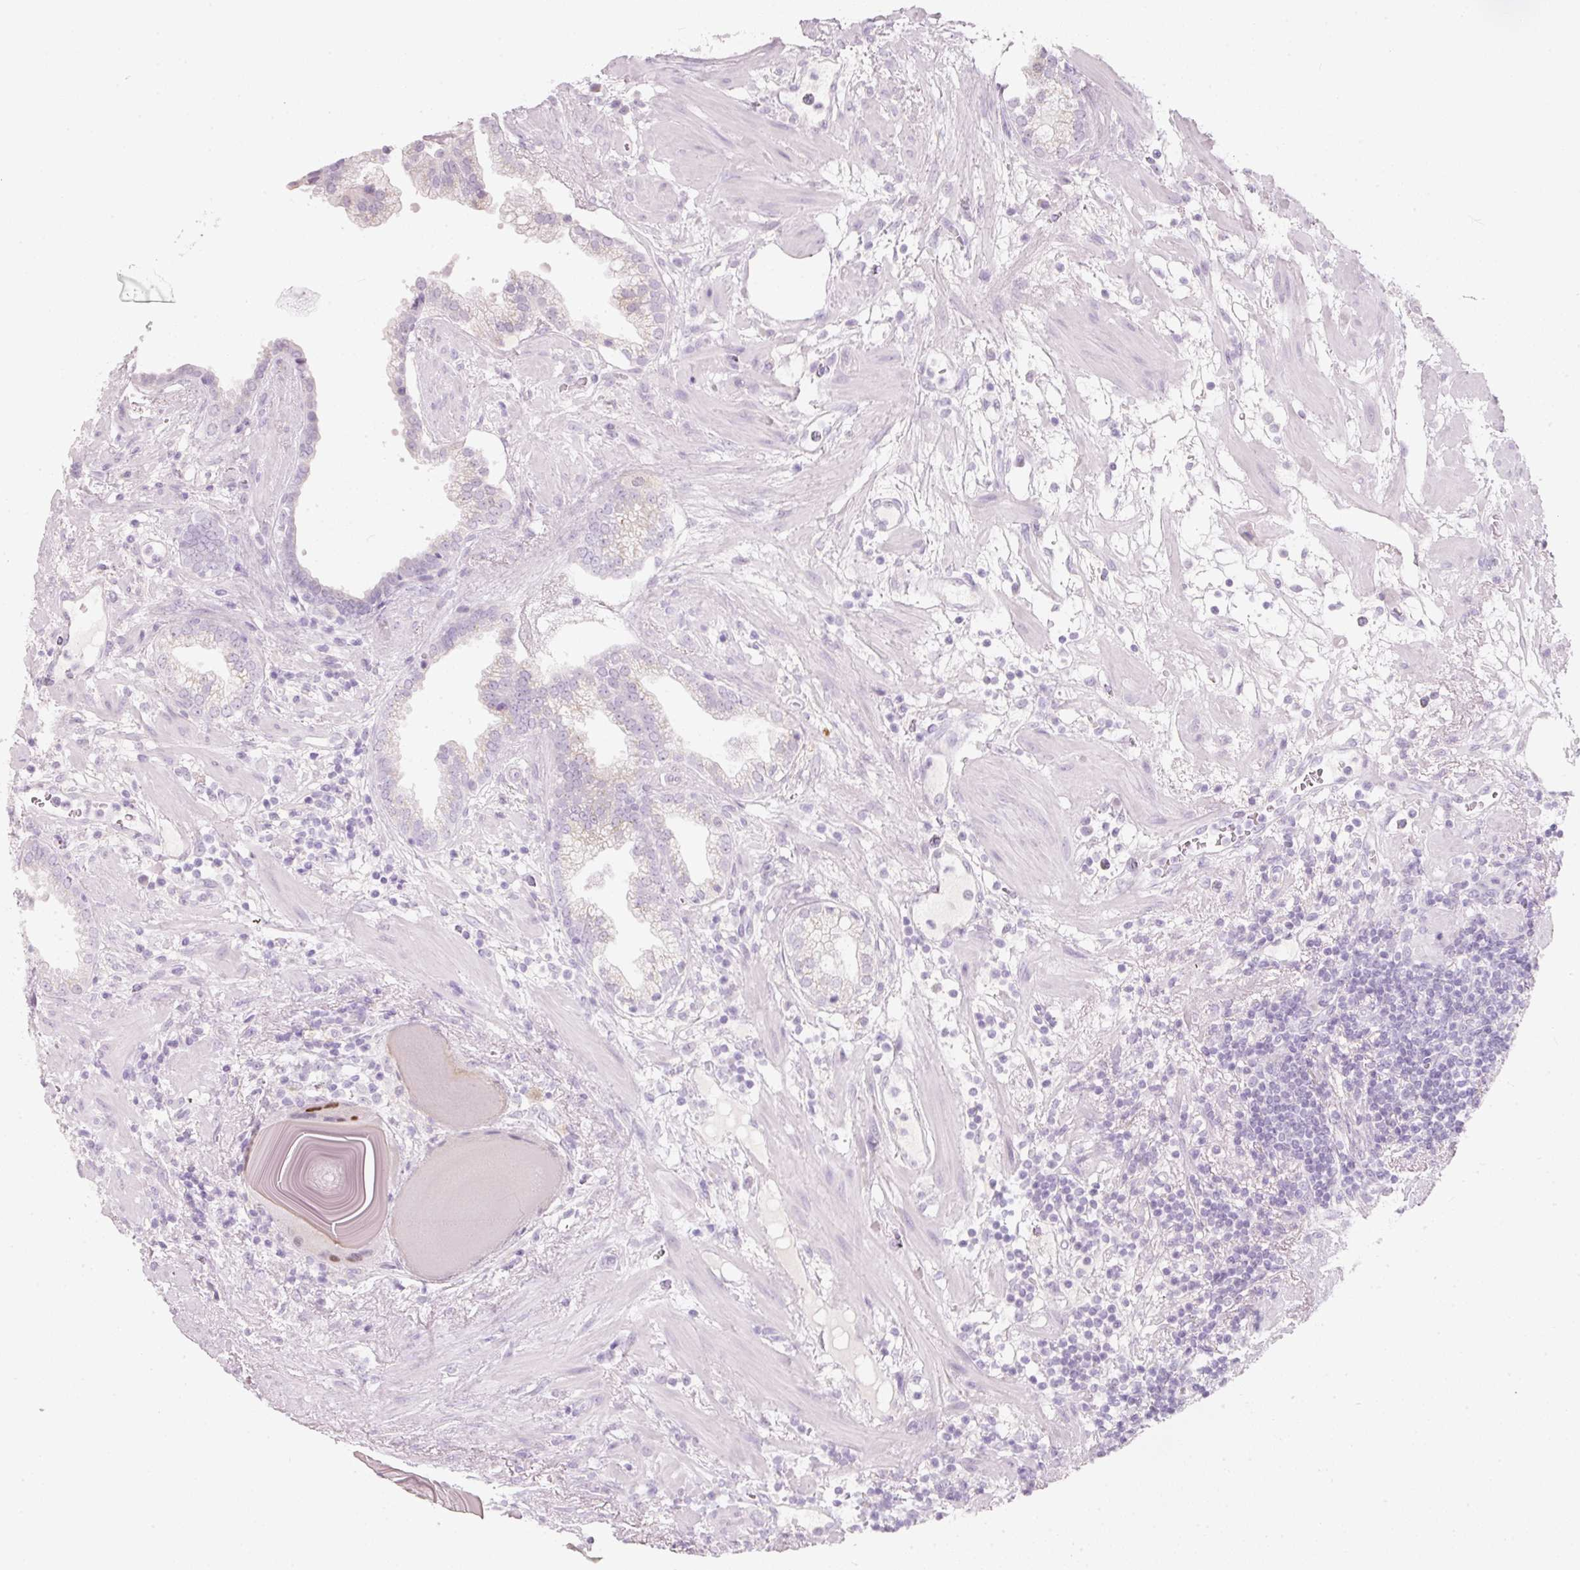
{"staining": {"intensity": "negative", "quantity": "none", "location": "none"}, "tissue": "prostate cancer", "cell_type": "Tumor cells", "image_type": "cancer", "snomed": [{"axis": "morphology", "description": "Adenocarcinoma, High grade"}, {"axis": "topography", "description": "Prostate"}], "caption": "Prostate high-grade adenocarcinoma was stained to show a protein in brown. There is no significant expression in tumor cells. (Brightfield microscopy of DAB IHC at high magnification).", "gene": "ENSG00000206549", "patient": {"sex": "male", "age": 63}}